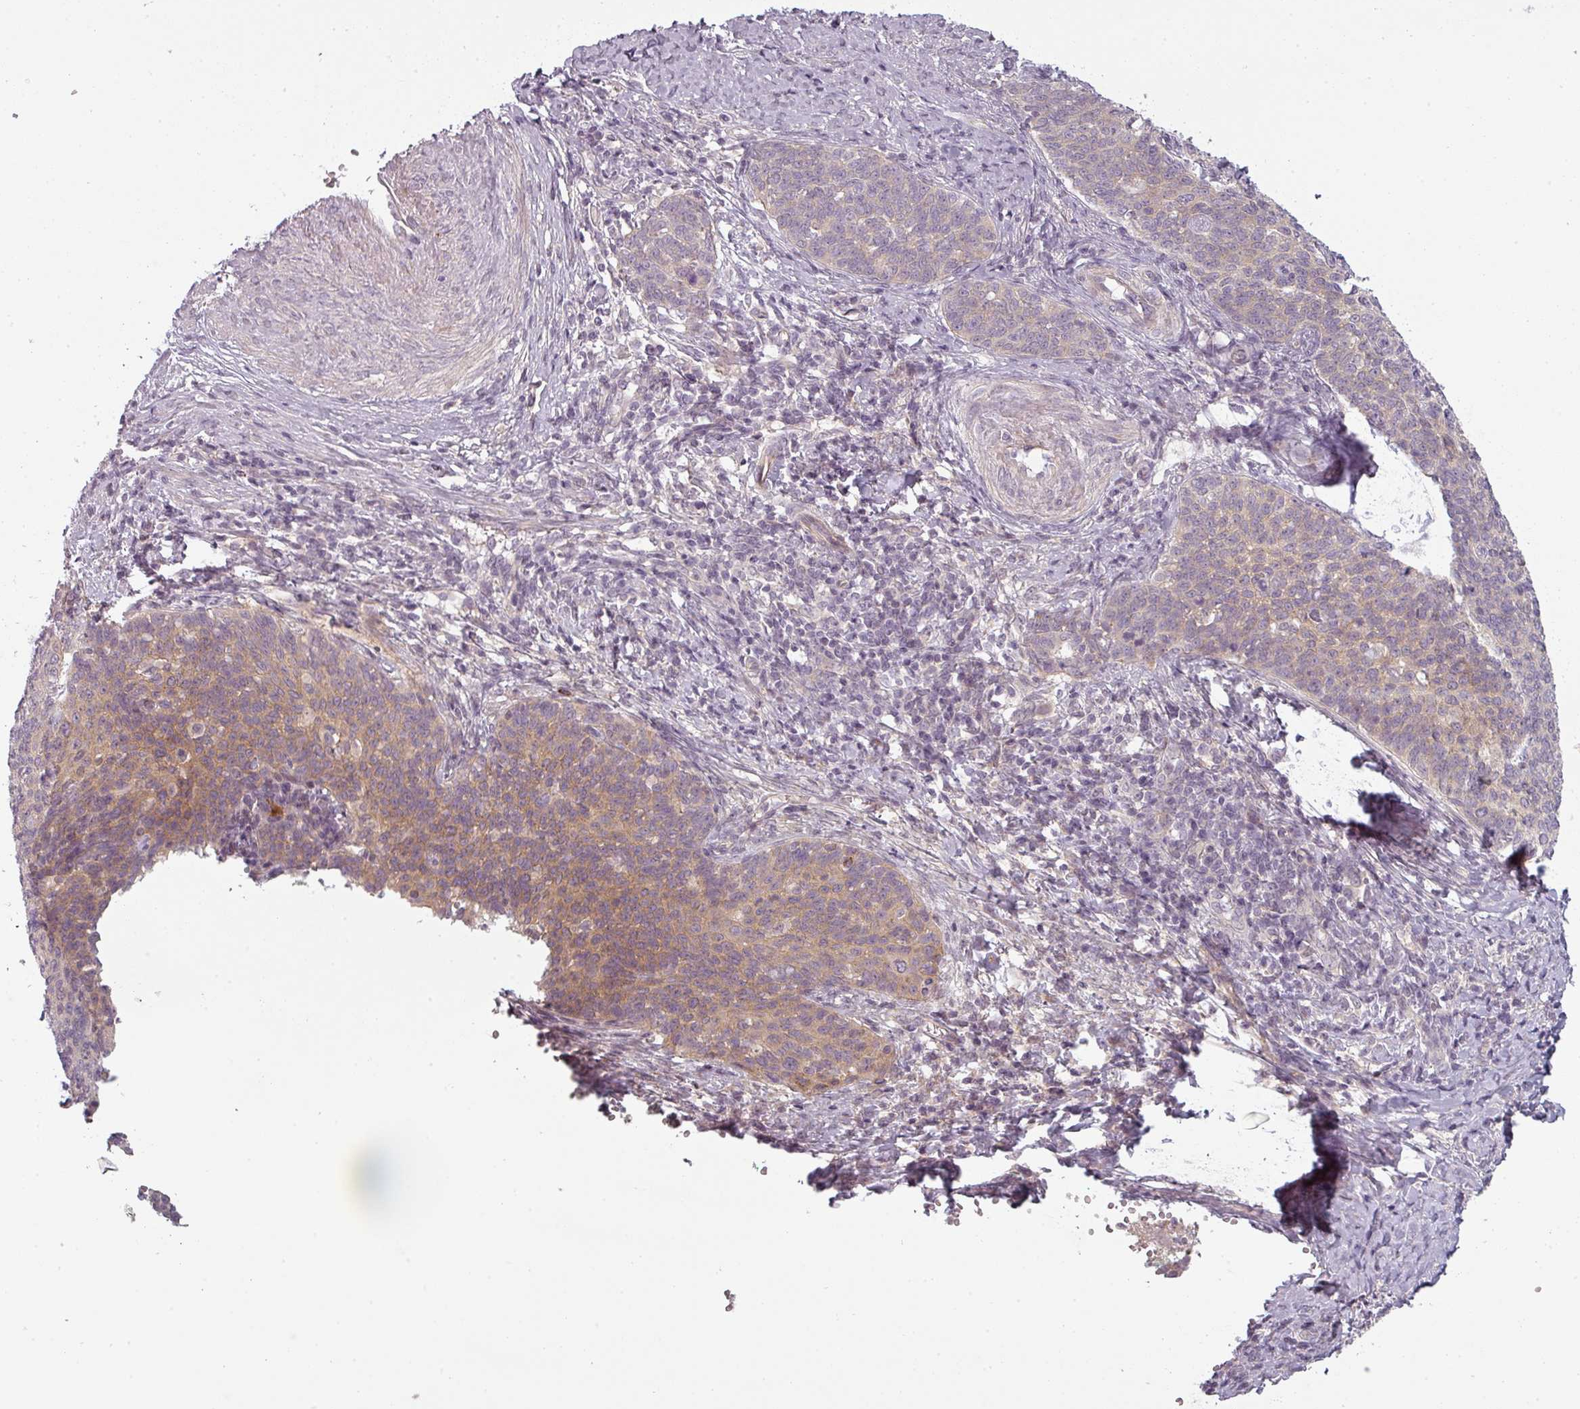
{"staining": {"intensity": "moderate", "quantity": "<25%", "location": "cytoplasmic/membranous"}, "tissue": "cervical cancer", "cell_type": "Tumor cells", "image_type": "cancer", "snomed": [{"axis": "morphology", "description": "Squamous cell carcinoma, NOS"}, {"axis": "topography", "description": "Cervix"}], "caption": "Immunohistochemistry (IHC) staining of cervical cancer, which shows low levels of moderate cytoplasmic/membranous expression in approximately <25% of tumor cells indicating moderate cytoplasmic/membranous protein positivity. The staining was performed using DAB (brown) for protein detection and nuclei were counterstained in hematoxylin (blue).", "gene": "SLC16A9", "patient": {"sex": "female", "age": 39}}